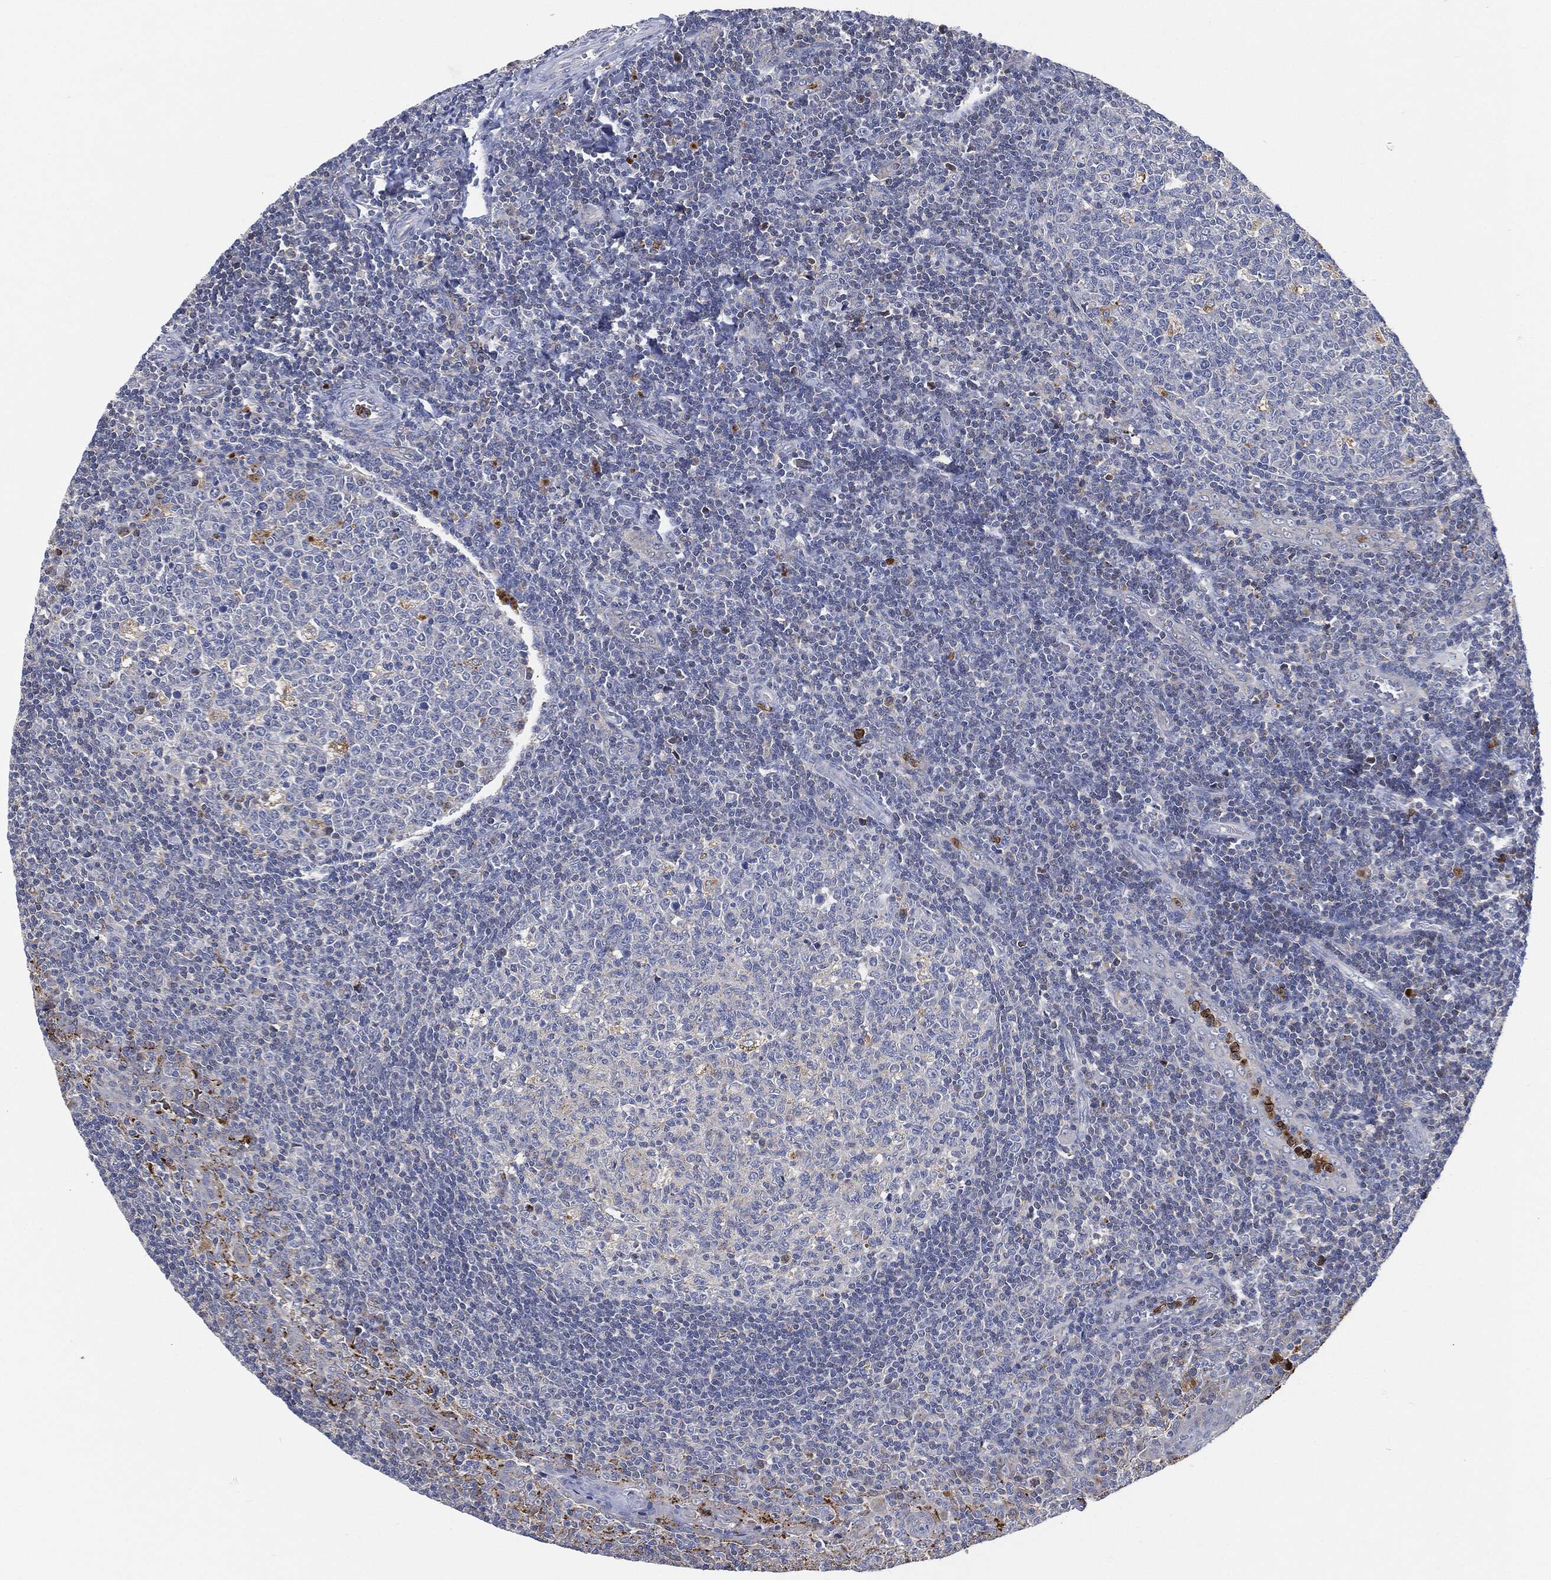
{"staining": {"intensity": "negative", "quantity": "none", "location": "none"}, "tissue": "tonsil", "cell_type": "Germinal center cells", "image_type": "normal", "snomed": [{"axis": "morphology", "description": "Normal tissue, NOS"}, {"axis": "topography", "description": "Tonsil"}], "caption": "Immunohistochemical staining of normal human tonsil demonstrates no significant expression in germinal center cells.", "gene": "VSIG4", "patient": {"sex": "female", "age": 13}}